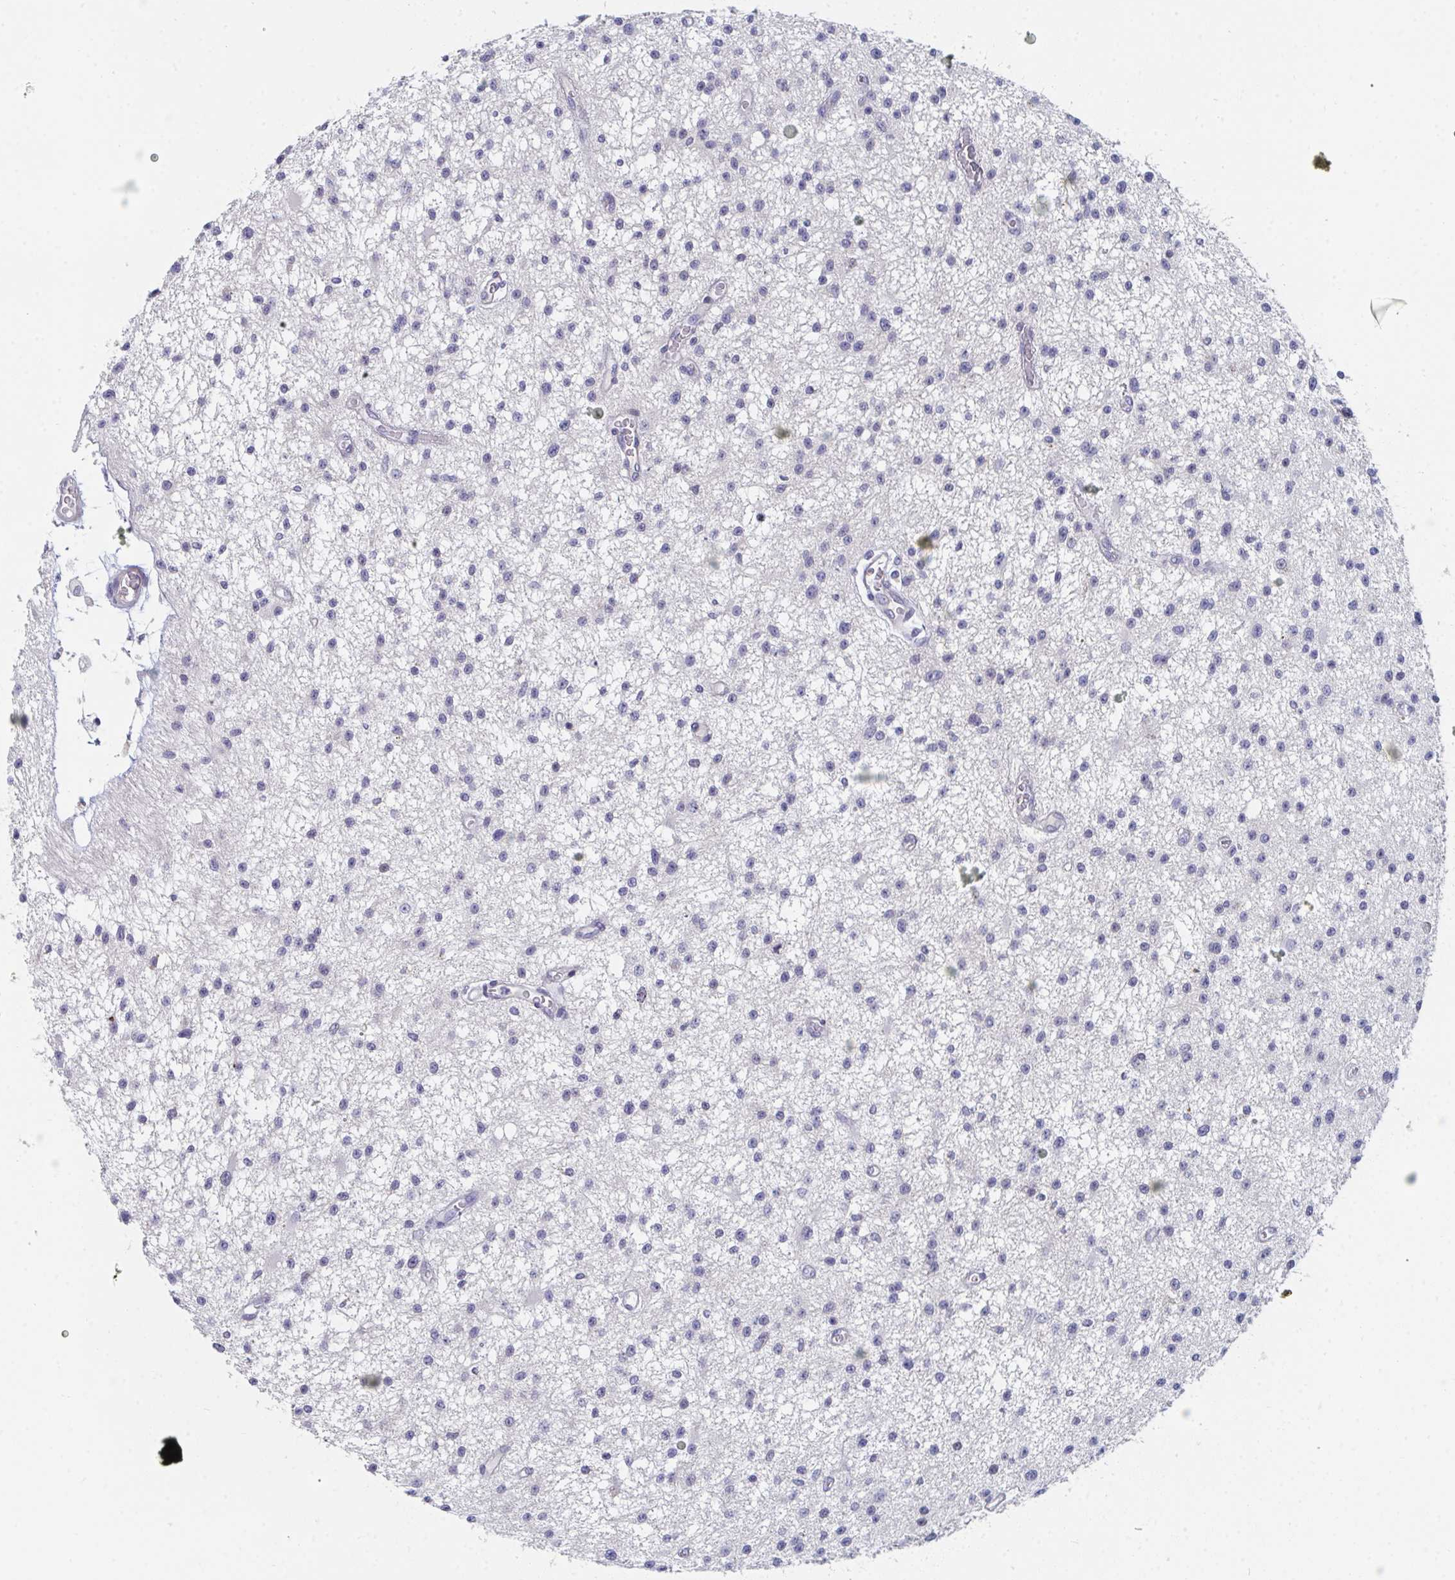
{"staining": {"intensity": "negative", "quantity": "none", "location": "none"}, "tissue": "glioma", "cell_type": "Tumor cells", "image_type": "cancer", "snomed": [{"axis": "morphology", "description": "Glioma, malignant, Low grade"}, {"axis": "topography", "description": "Brain"}], "caption": "High magnification brightfield microscopy of glioma stained with DAB (3,3'-diaminobenzidine) (brown) and counterstained with hematoxylin (blue): tumor cells show no significant positivity.", "gene": "CENPT", "patient": {"sex": "male", "age": 43}}